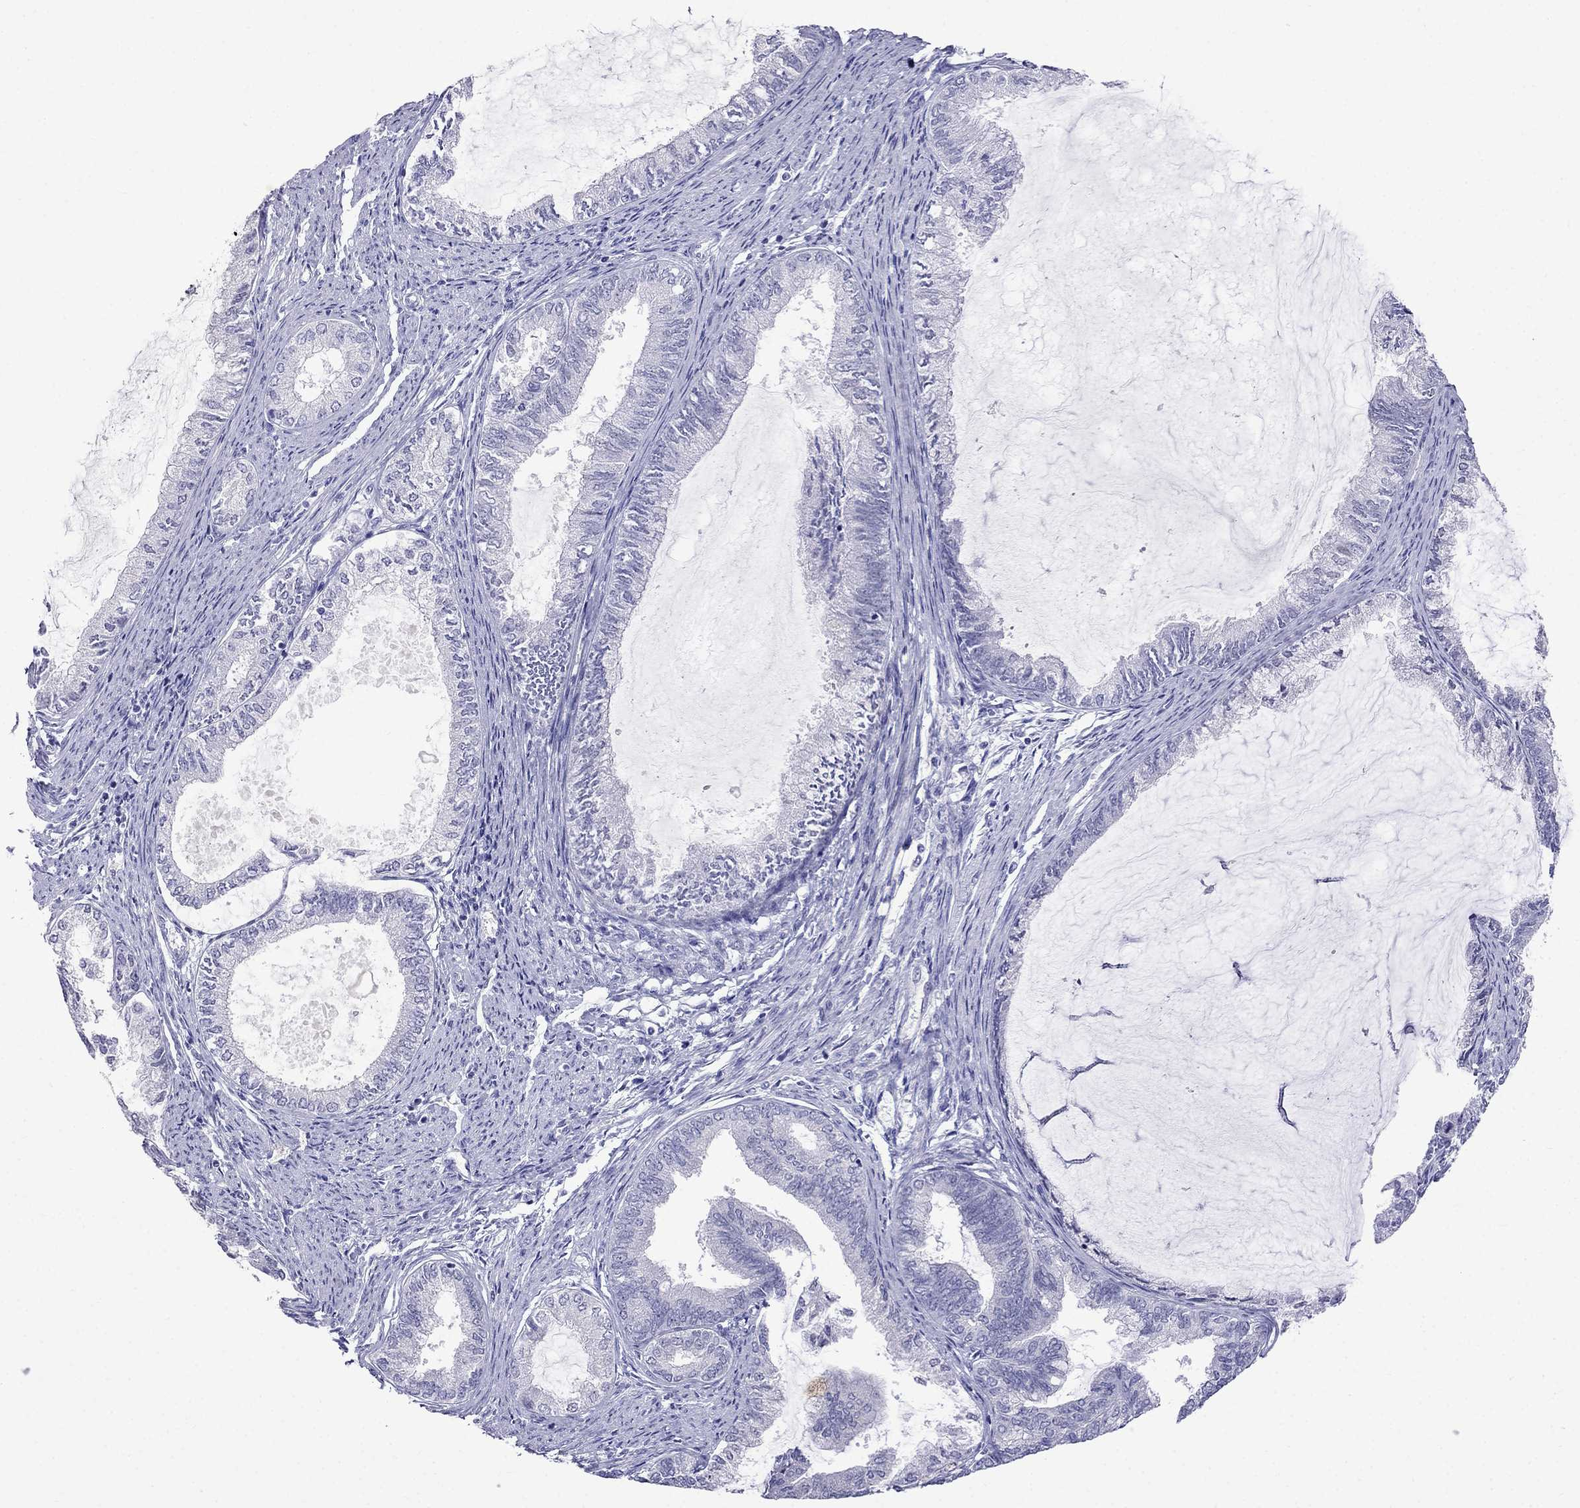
{"staining": {"intensity": "negative", "quantity": "none", "location": "none"}, "tissue": "endometrial cancer", "cell_type": "Tumor cells", "image_type": "cancer", "snomed": [{"axis": "morphology", "description": "Adenocarcinoma, NOS"}, {"axis": "topography", "description": "Endometrium"}], "caption": "Immunohistochemistry micrograph of neoplastic tissue: endometrial cancer stained with DAB displays no significant protein expression in tumor cells.", "gene": "MGP", "patient": {"sex": "female", "age": 86}}